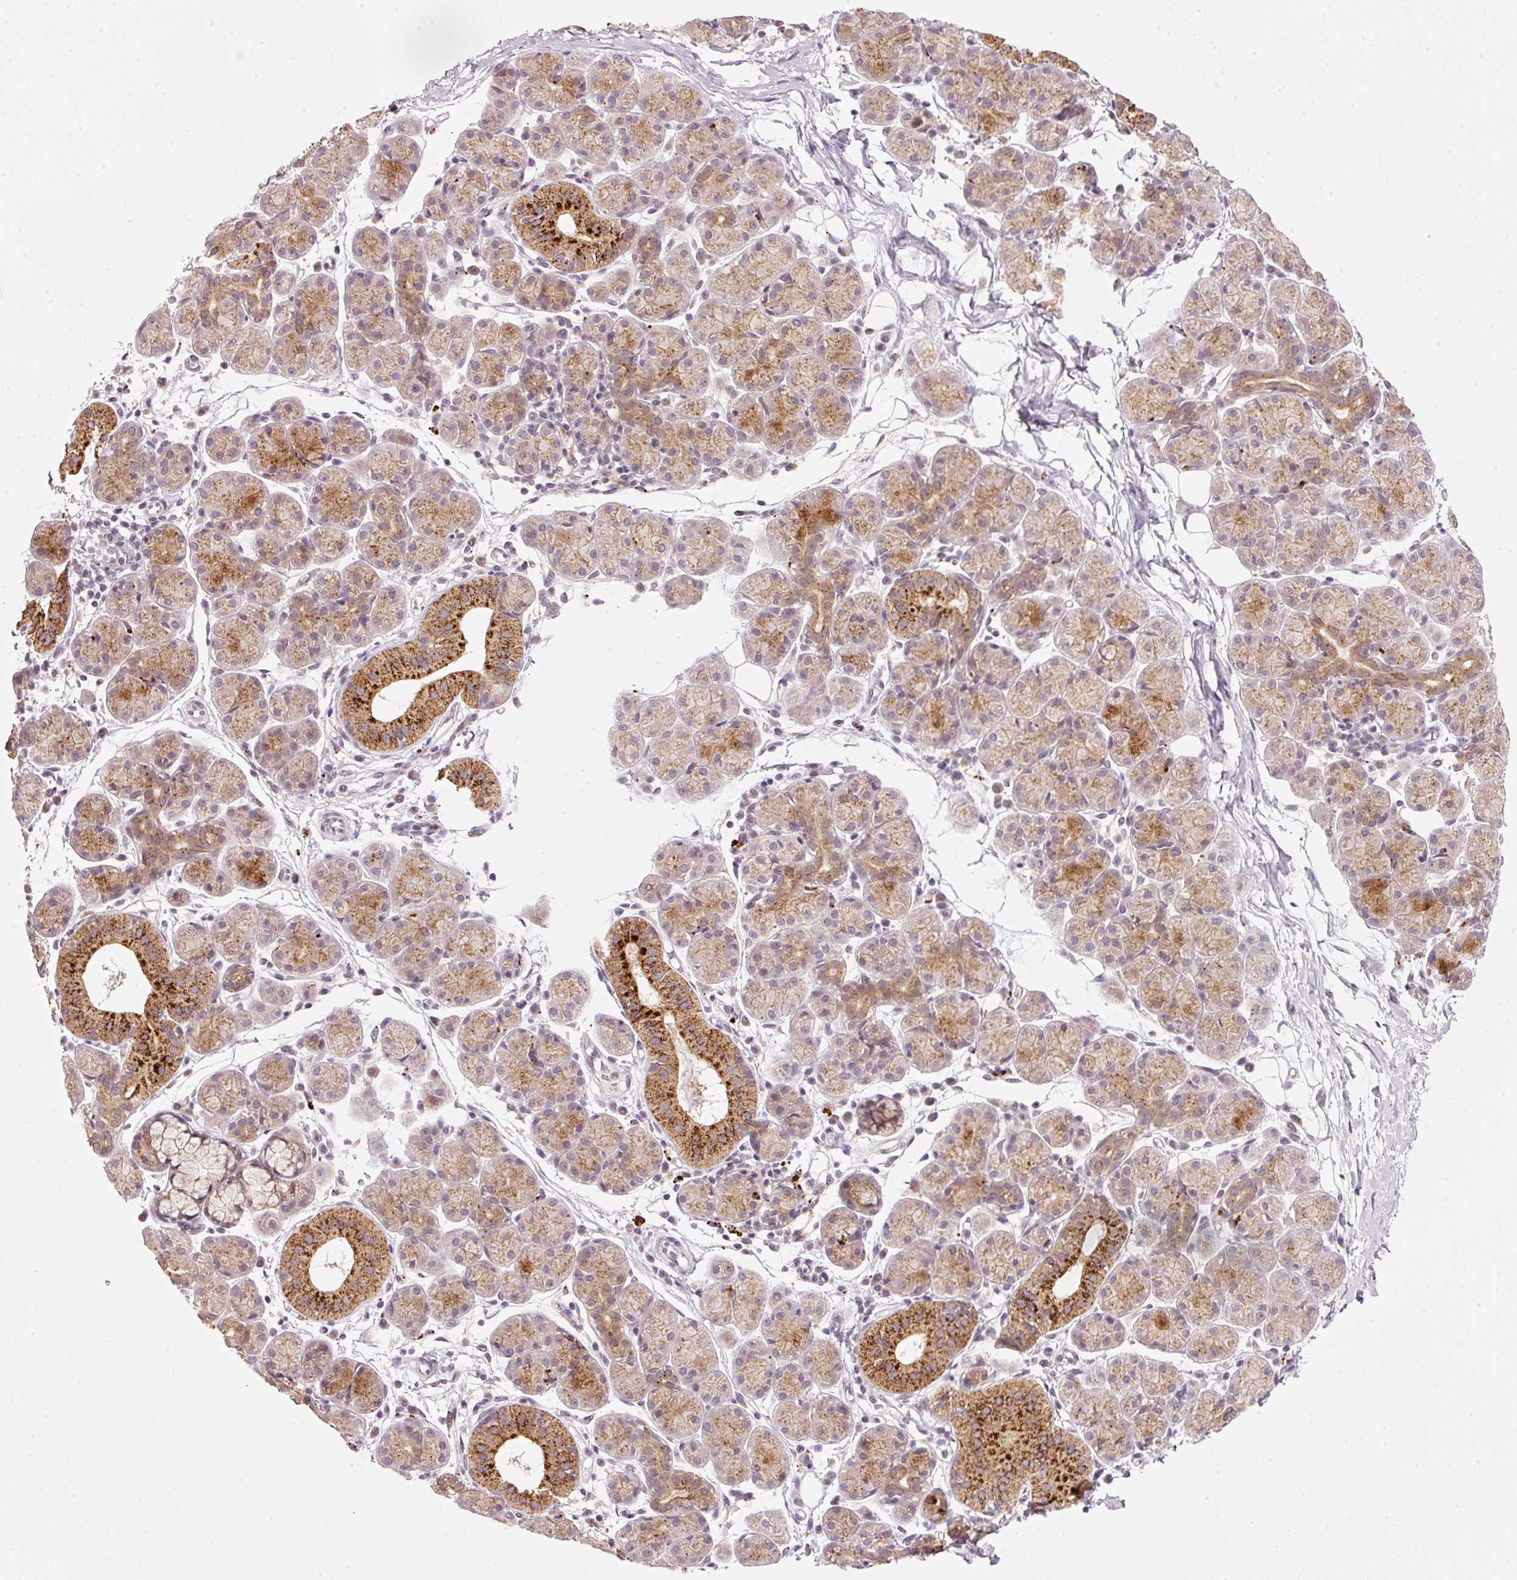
{"staining": {"intensity": "strong", "quantity": "<25%", "location": "cytoplasmic/membranous"}, "tissue": "salivary gland", "cell_type": "Glandular cells", "image_type": "normal", "snomed": [{"axis": "morphology", "description": "Normal tissue, NOS"}, {"axis": "morphology", "description": "Inflammation, NOS"}, {"axis": "topography", "description": "Lymph node"}, {"axis": "topography", "description": "Salivary gland"}], "caption": "Protein expression analysis of unremarkable human salivary gland reveals strong cytoplasmic/membranous staining in about <25% of glandular cells.", "gene": "ZNF639", "patient": {"sex": "male", "age": 3}}